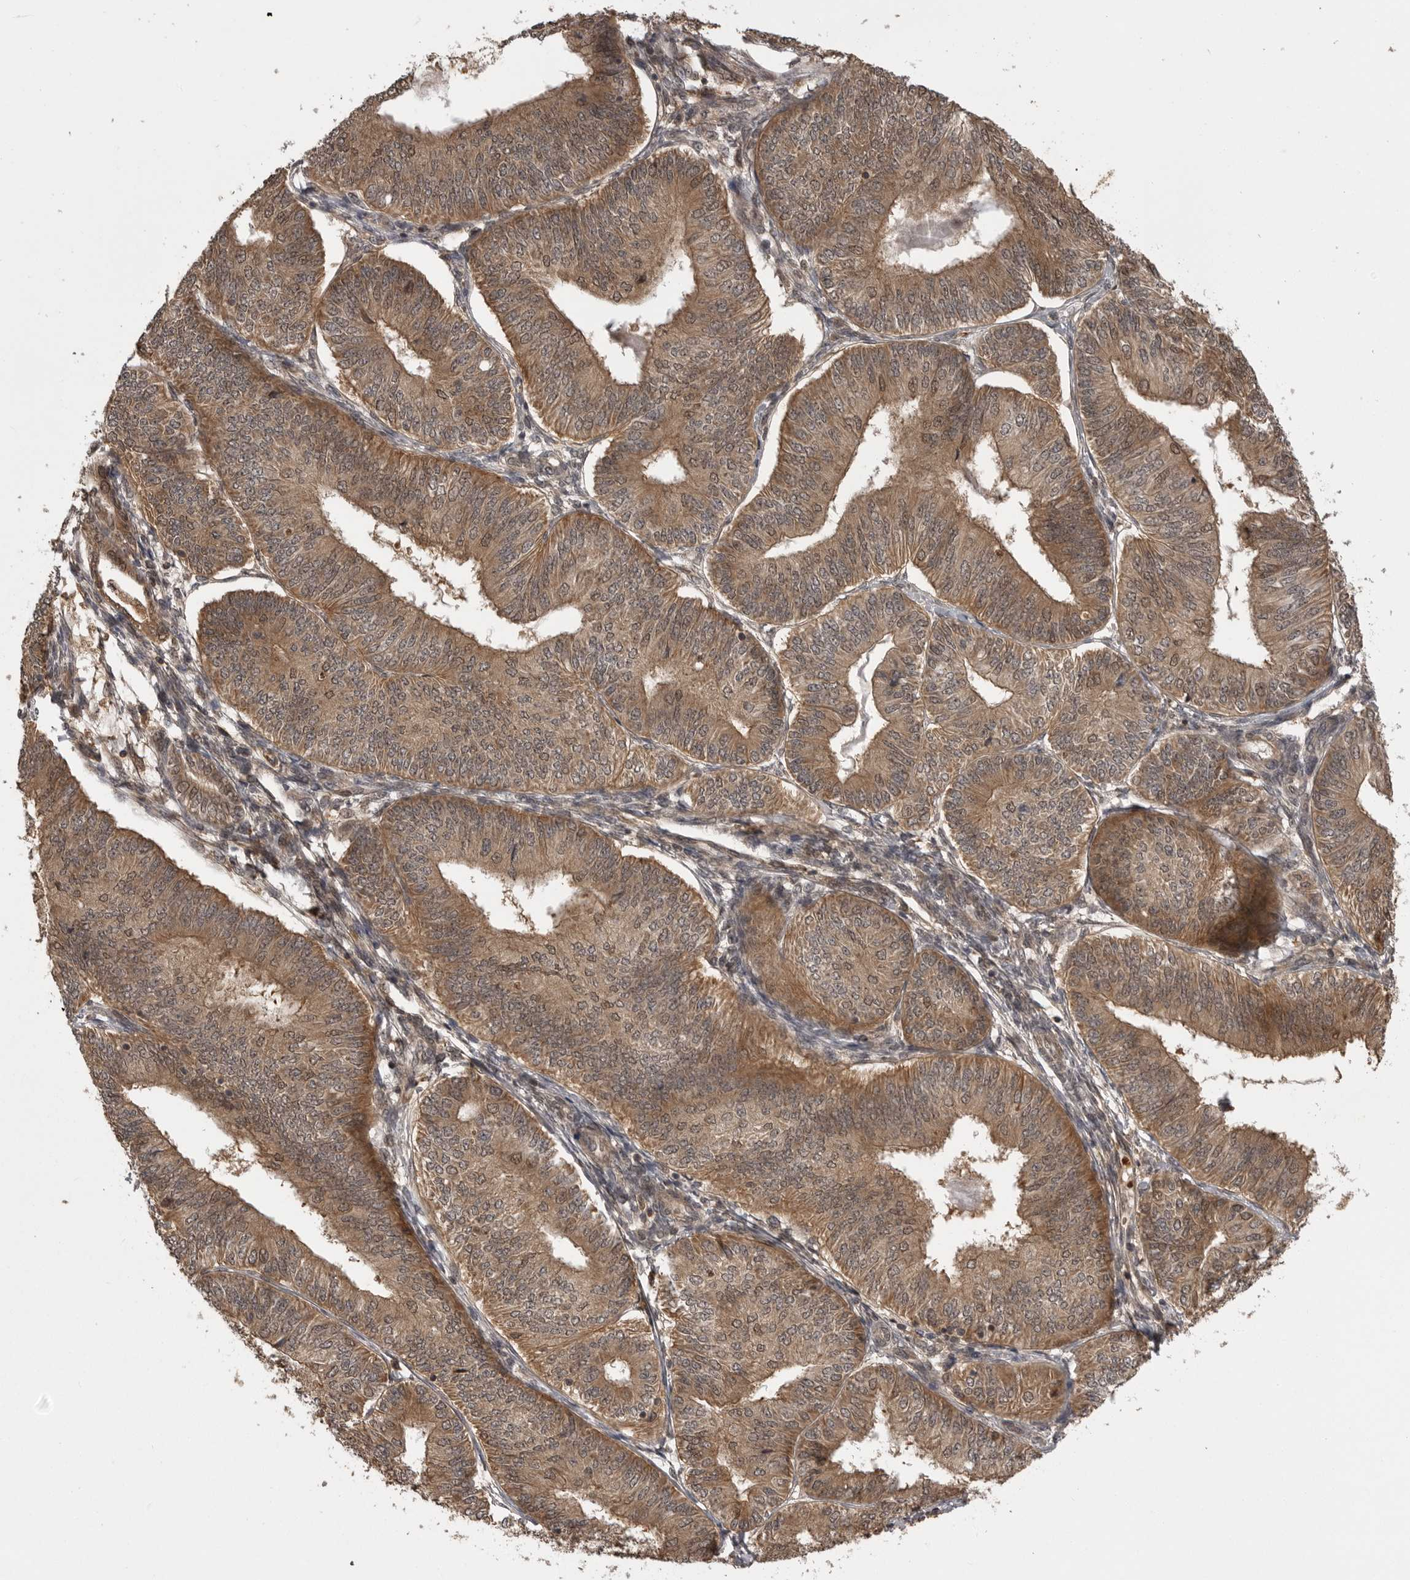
{"staining": {"intensity": "moderate", "quantity": ">75%", "location": "cytoplasmic/membranous"}, "tissue": "endometrial cancer", "cell_type": "Tumor cells", "image_type": "cancer", "snomed": [{"axis": "morphology", "description": "Adenocarcinoma, NOS"}, {"axis": "topography", "description": "Endometrium"}], "caption": "A photomicrograph of adenocarcinoma (endometrial) stained for a protein demonstrates moderate cytoplasmic/membranous brown staining in tumor cells.", "gene": "AKAP7", "patient": {"sex": "female", "age": 58}}